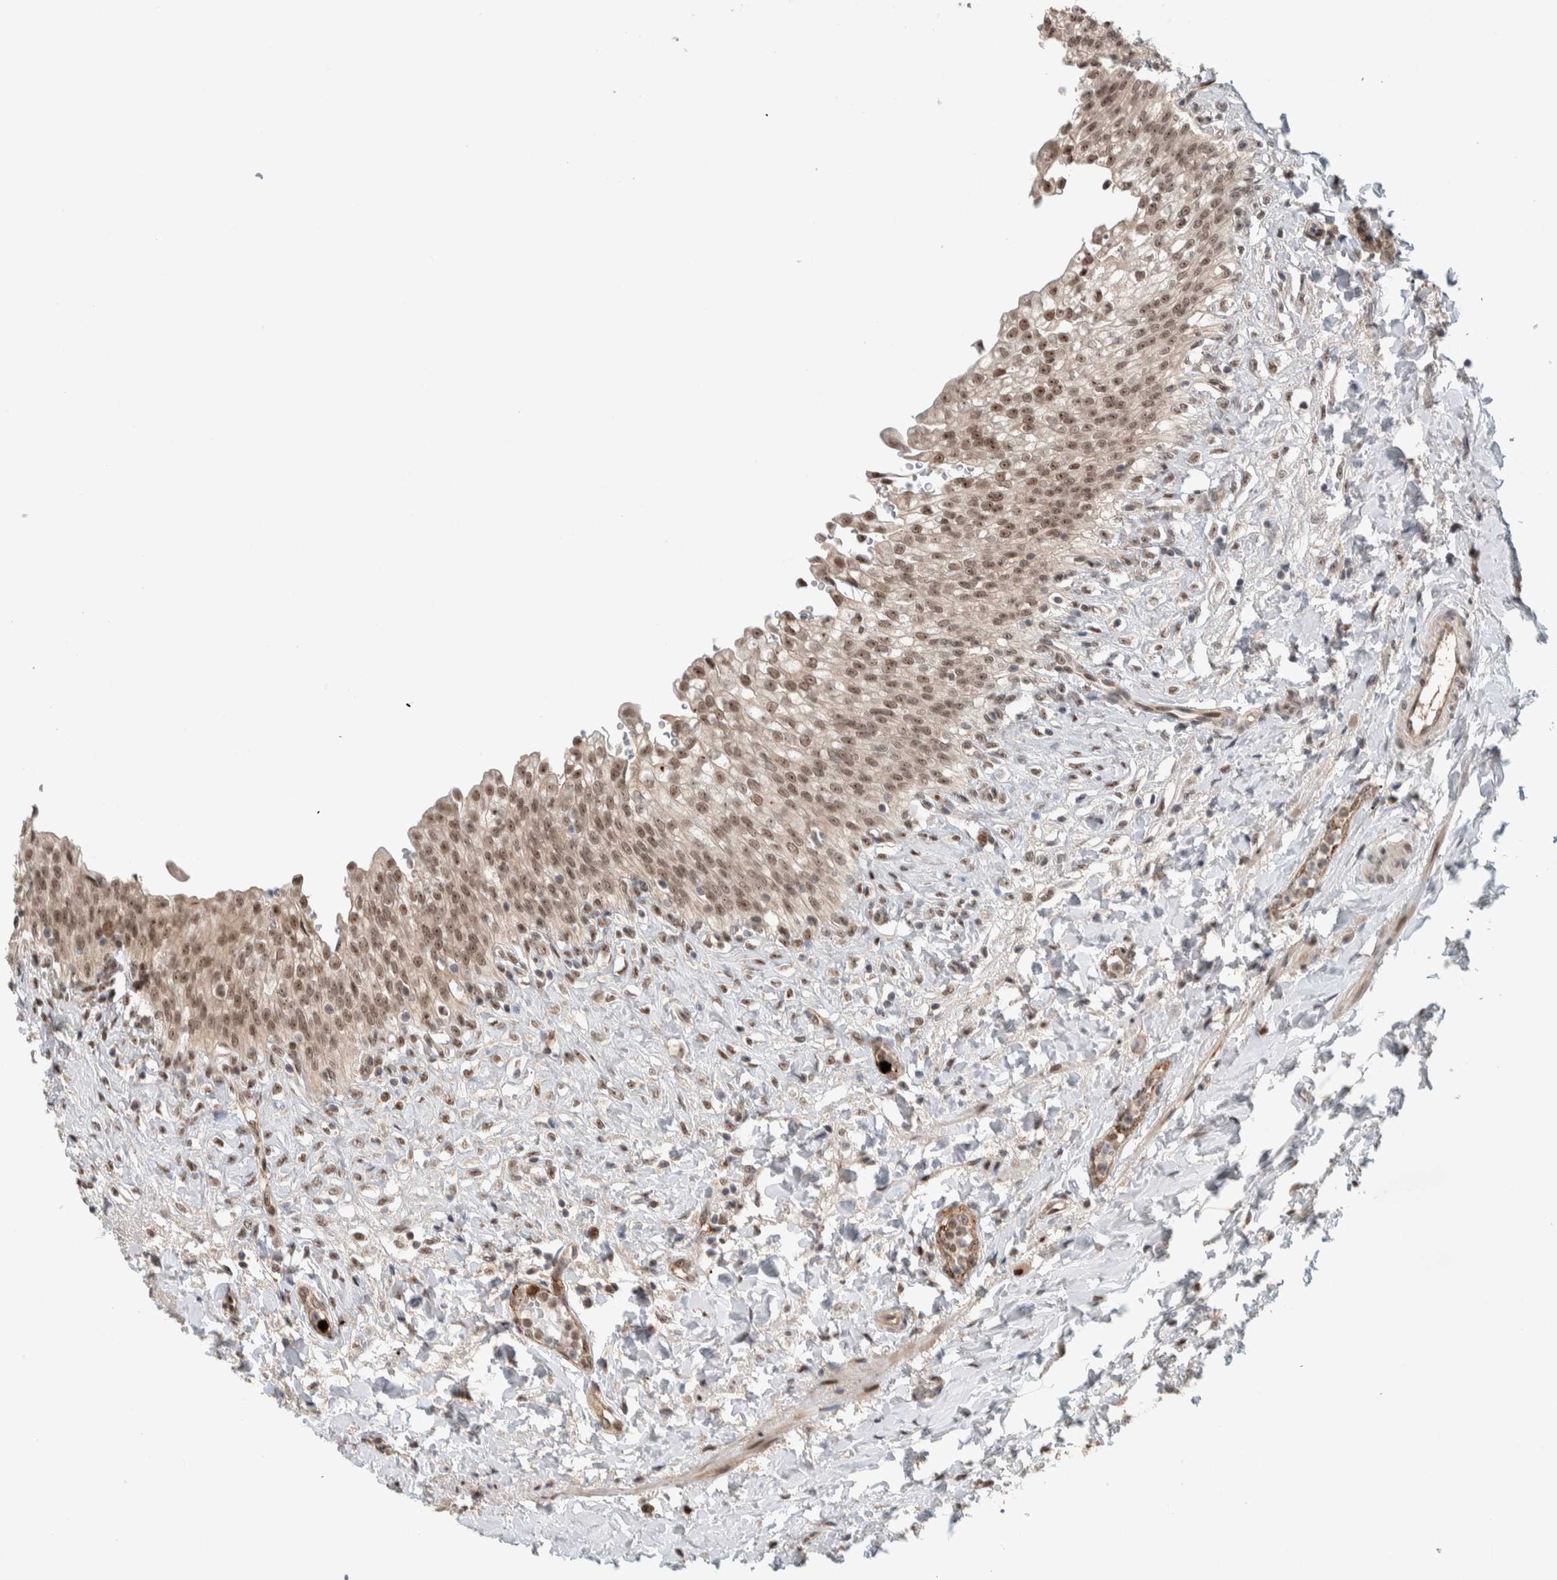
{"staining": {"intensity": "moderate", "quantity": ">75%", "location": "cytoplasmic/membranous,nuclear"}, "tissue": "urinary bladder", "cell_type": "Urothelial cells", "image_type": "normal", "snomed": [{"axis": "morphology", "description": "Urothelial carcinoma, High grade"}, {"axis": "topography", "description": "Urinary bladder"}], "caption": "Immunohistochemistry histopathology image of unremarkable urinary bladder: urinary bladder stained using immunohistochemistry (IHC) demonstrates medium levels of moderate protein expression localized specifically in the cytoplasmic/membranous,nuclear of urothelial cells, appearing as a cytoplasmic/membranous,nuclear brown color.", "gene": "ZFP91", "patient": {"sex": "male", "age": 46}}